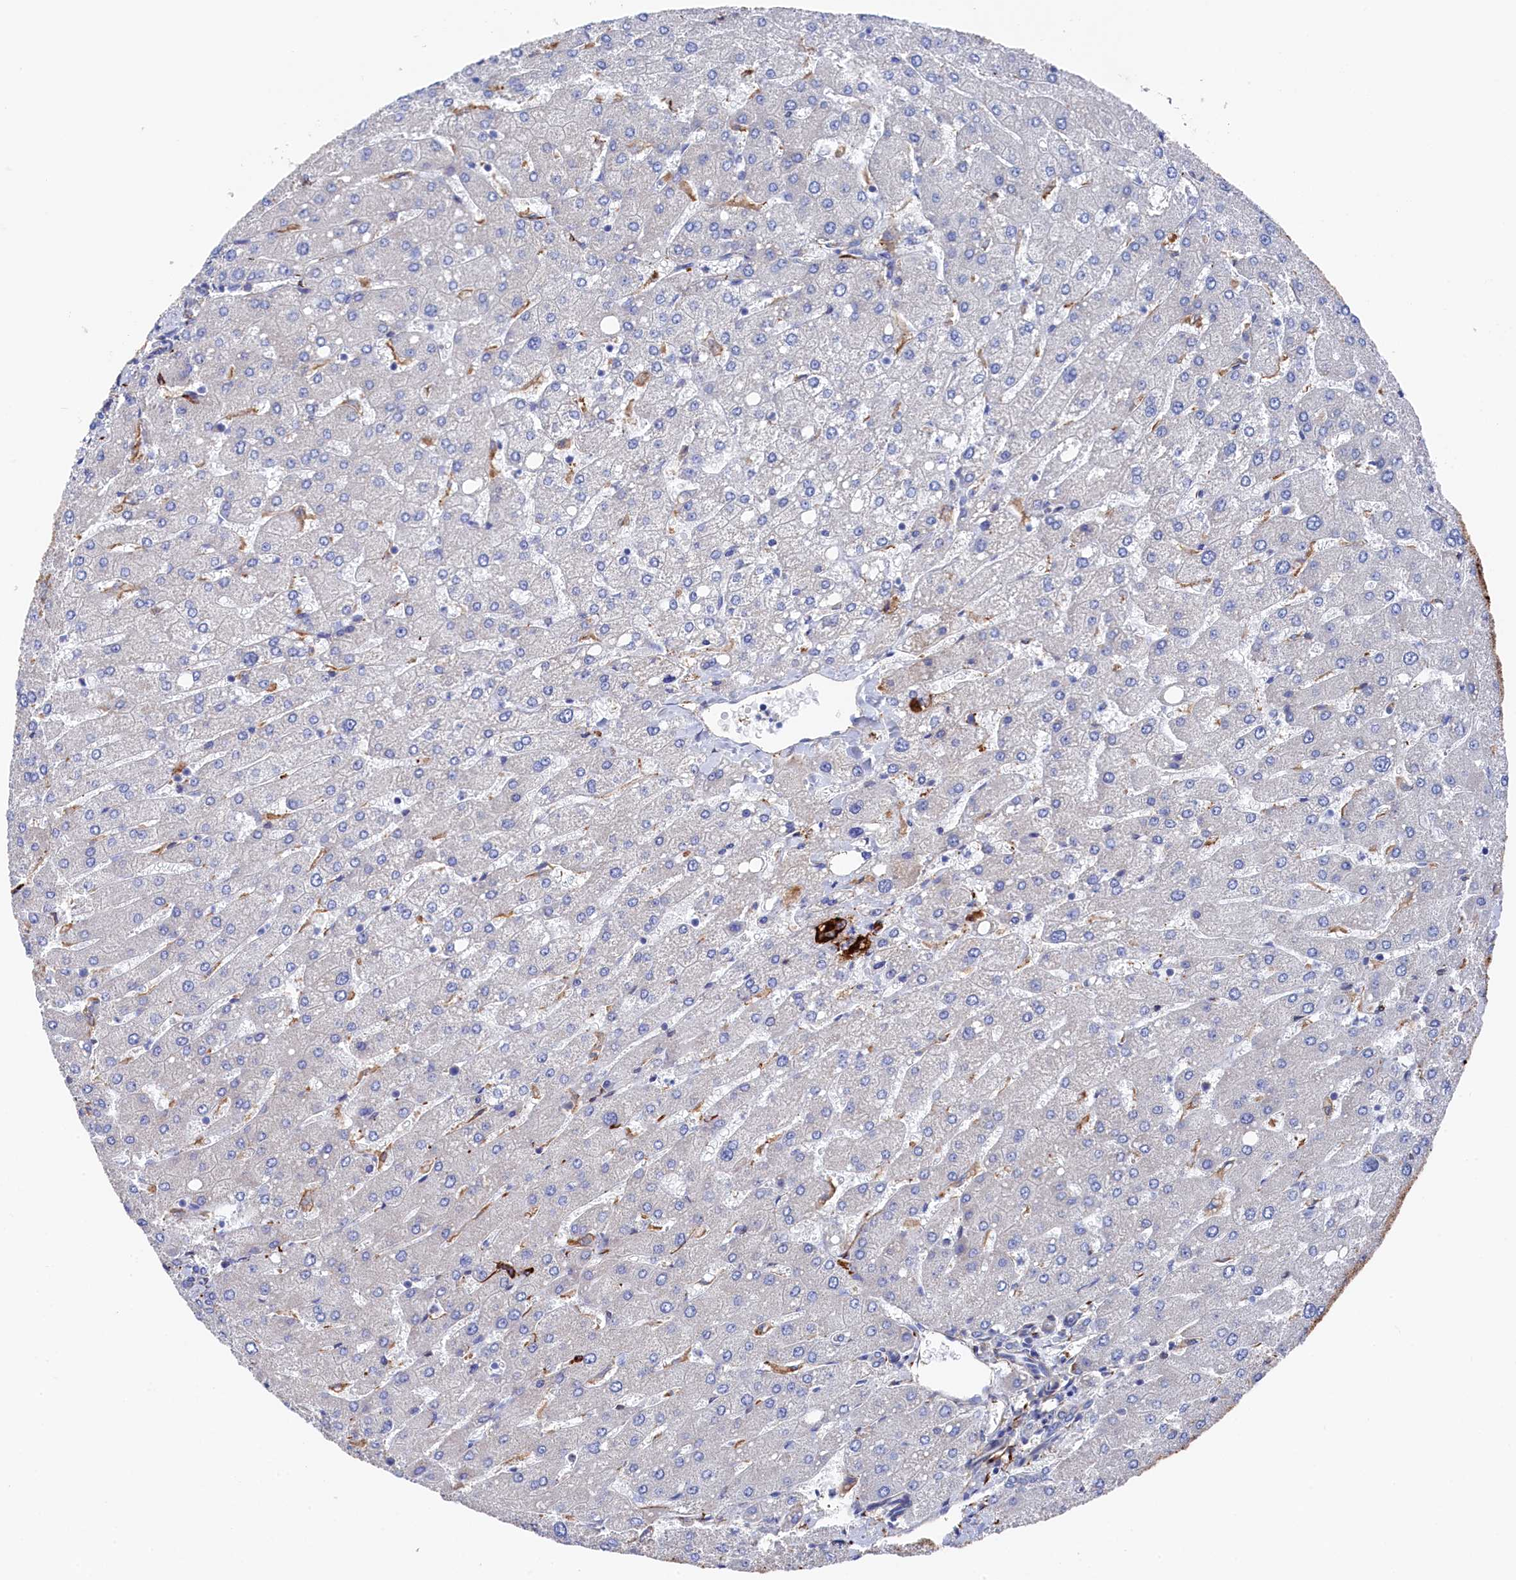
{"staining": {"intensity": "negative", "quantity": "none", "location": "none"}, "tissue": "liver", "cell_type": "Cholangiocytes", "image_type": "normal", "snomed": [{"axis": "morphology", "description": "Normal tissue, NOS"}, {"axis": "topography", "description": "Liver"}], "caption": "DAB immunohistochemical staining of unremarkable human liver shows no significant staining in cholangiocytes.", "gene": "C12orf73", "patient": {"sex": "male", "age": 55}}